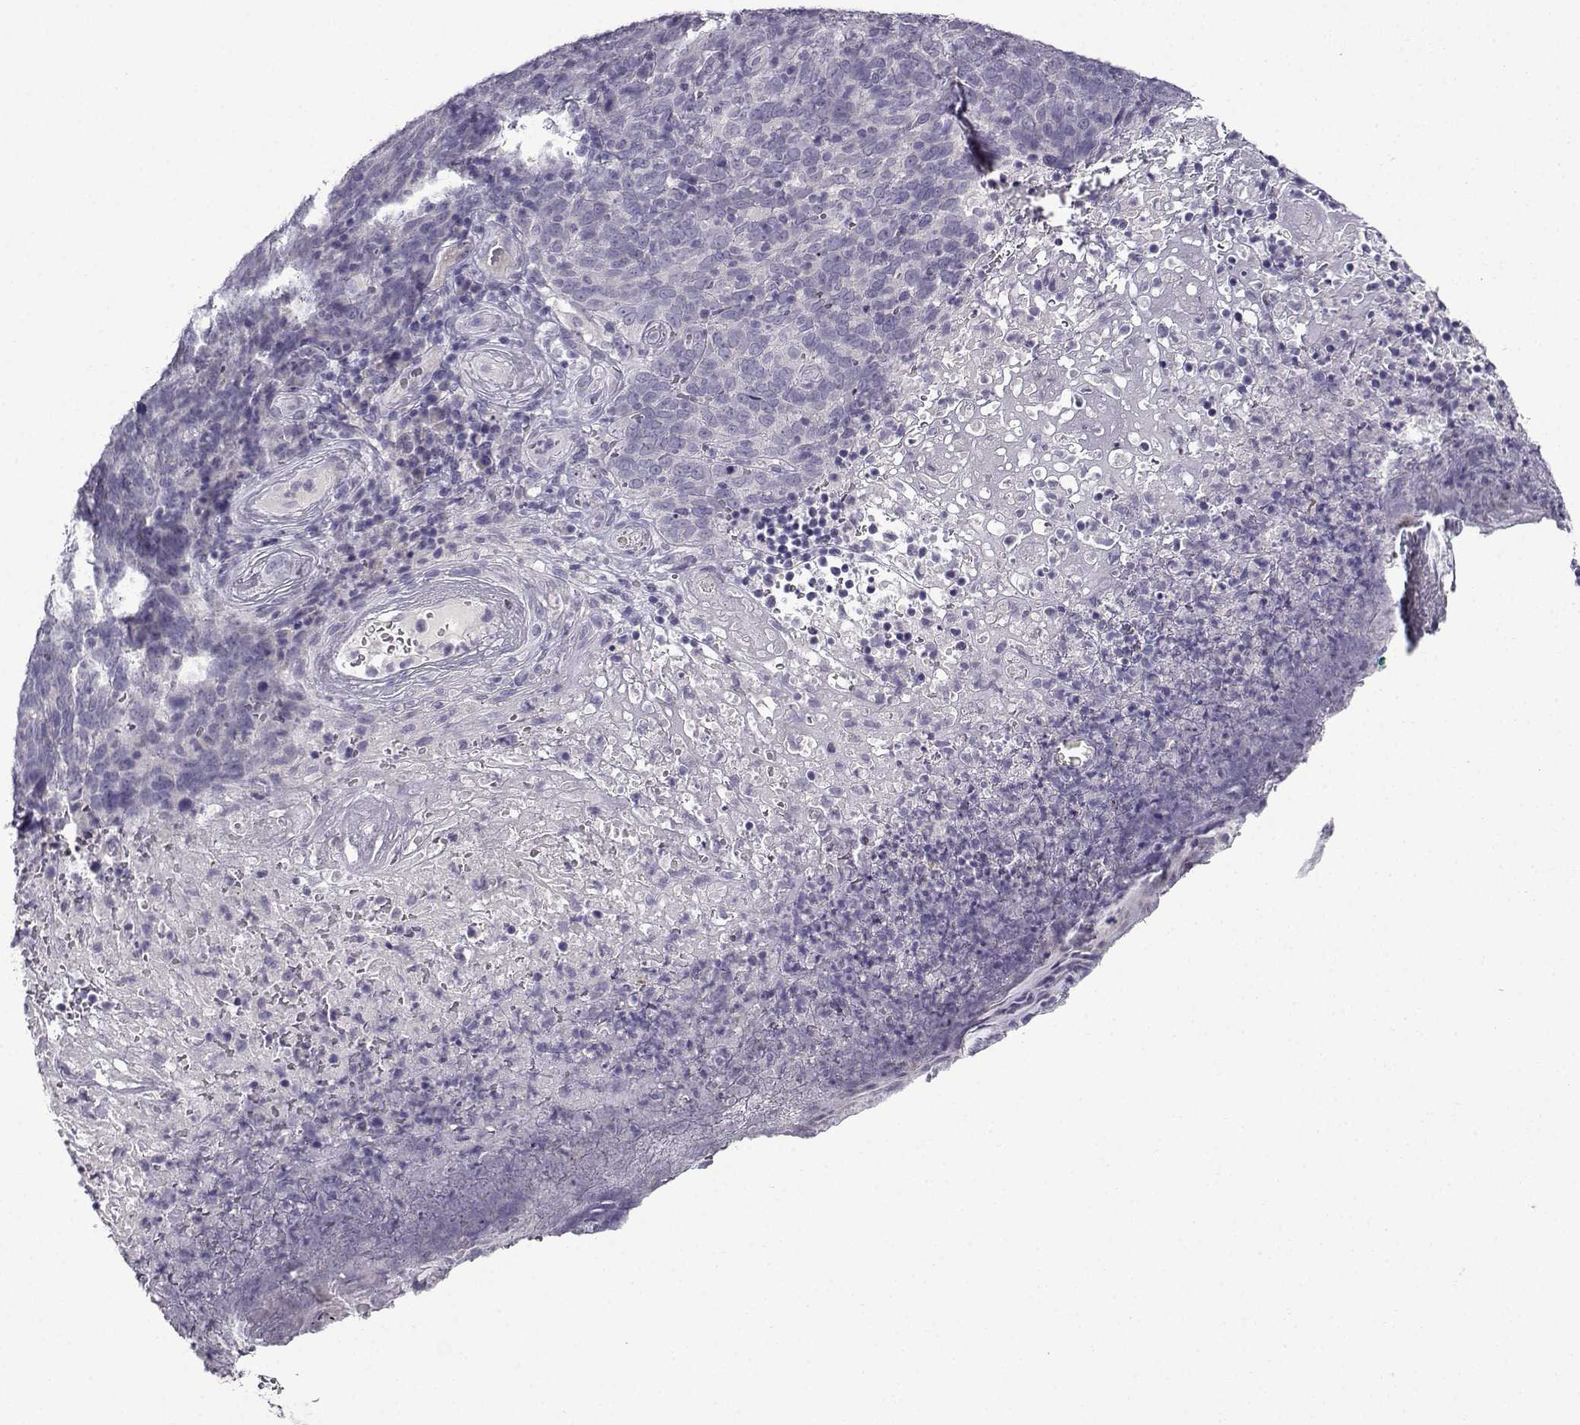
{"staining": {"intensity": "negative", "quantity": "none", "location": "none"}, "tissue": "skin cancer", "cell_type": "Tumor cells", "image_type": "cancer", "snomed": [{"axis": "morphology", "description": "Squamous cell carcinoma, NOS"}, {"axis": "topography", "description": "Skin"}, {"axis": "topography", "description": "Anal"}], "caption": "Immunohistochemistry histopathology image of neoplastic tissue: human skin cancer stained with DAB (3,3'-diaminobenzidine) displays no significant protein positivity in tumor cells.", "gene": "CRYBB1", "patient": {"sex": "female", "age": 51}}